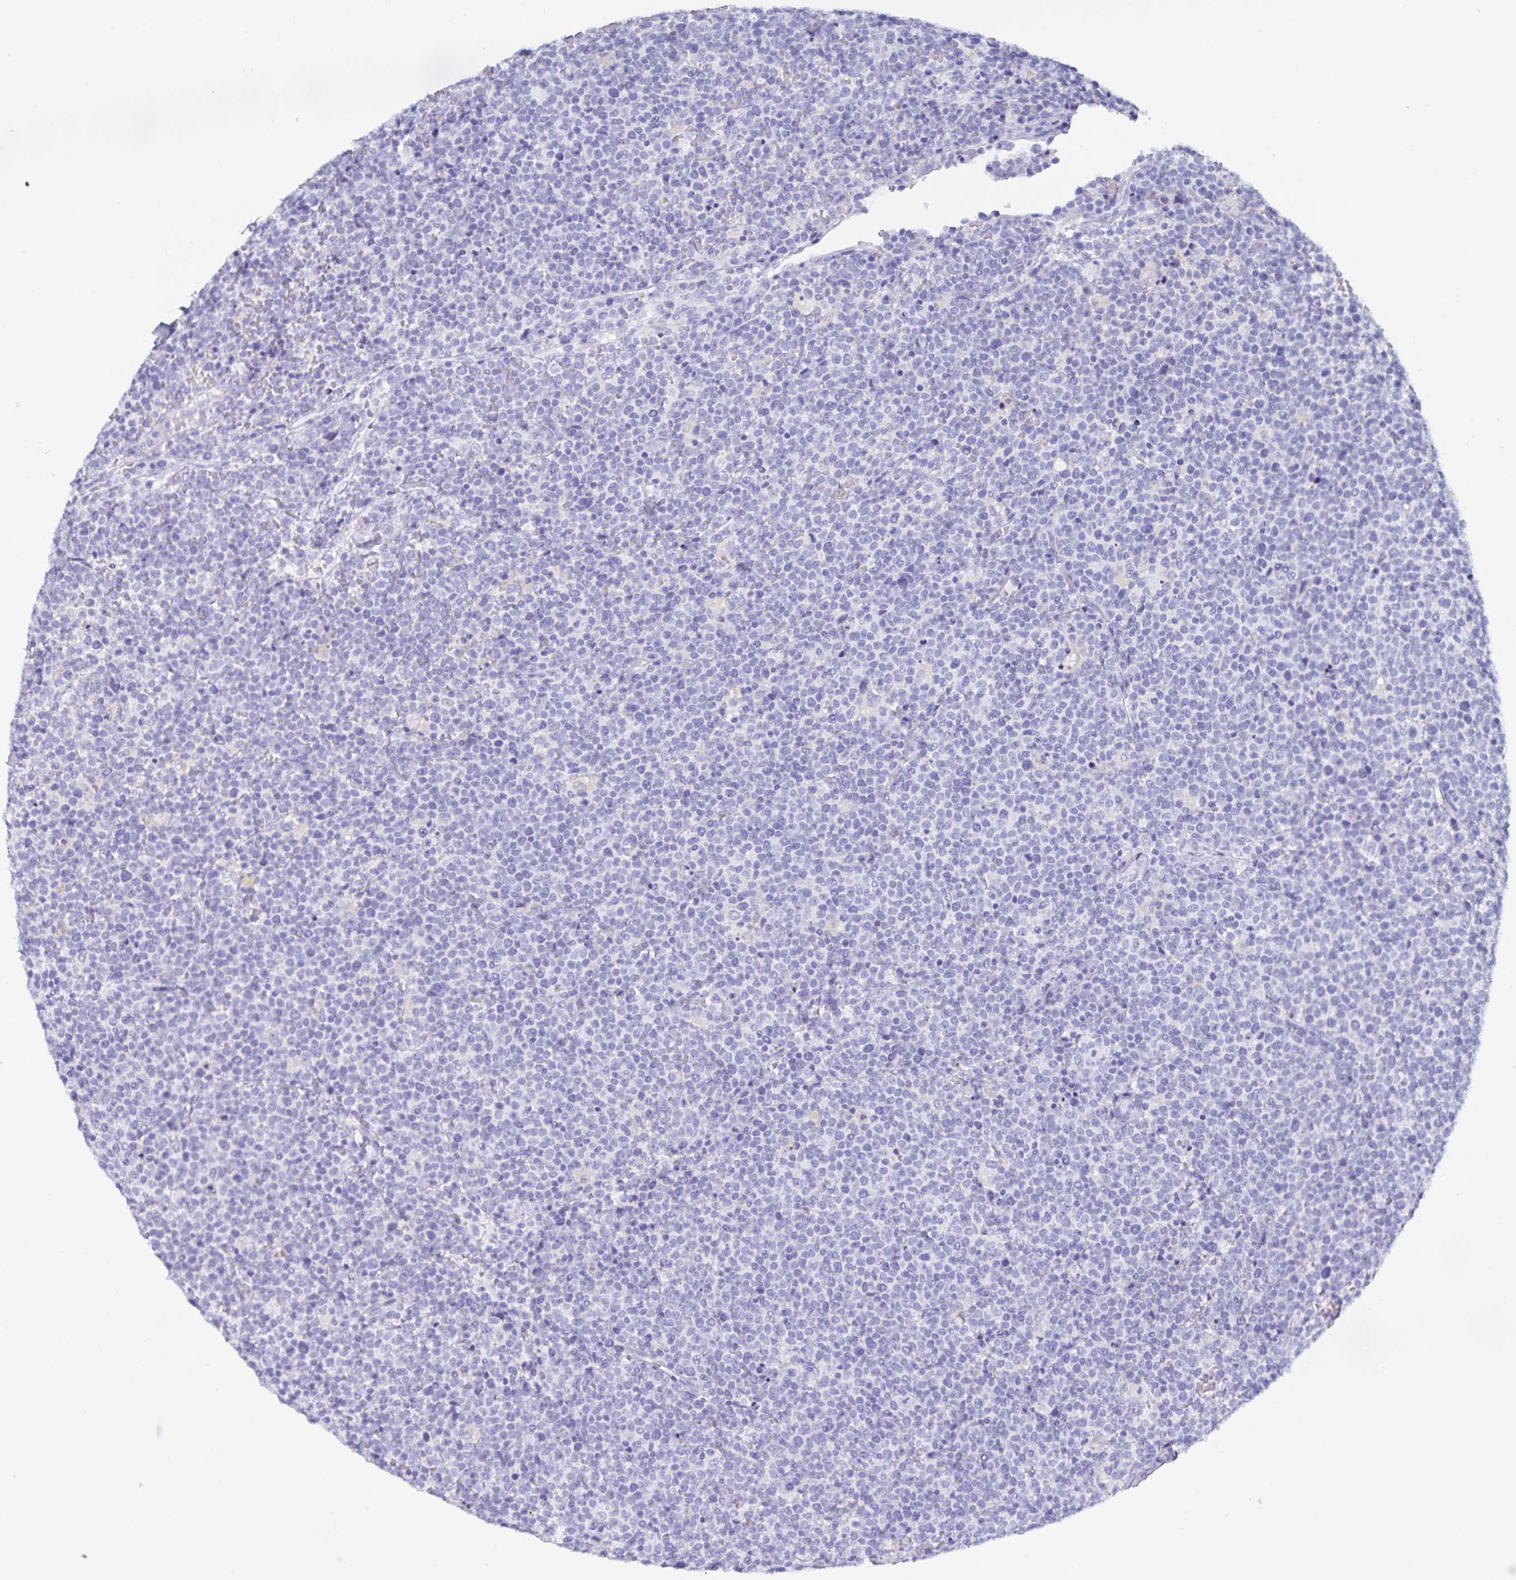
{"staining": {"intensity": "negative", "quantity": "none", "location": "none"}, "tissue": "lymphoma", "cell_type": "Tumor cells", "image_type": "cancer", "snomed": [{"axis": "morphology", "description": "Malignant lymphoma, non-Hodgkin's type, High grade"}, {"axis": "topography", "description": "Lymph node"}], "caption": "Micrograph shows no protein positivity in tumor cells of high-grade malignant lymphoma, non-Hodgkin's type tissue. (Immunohistochemistry (ihc), brightfield microscopy, high magnification).", "gene": "C19orf73", "patient": {"sex": "male", "age": 61}}